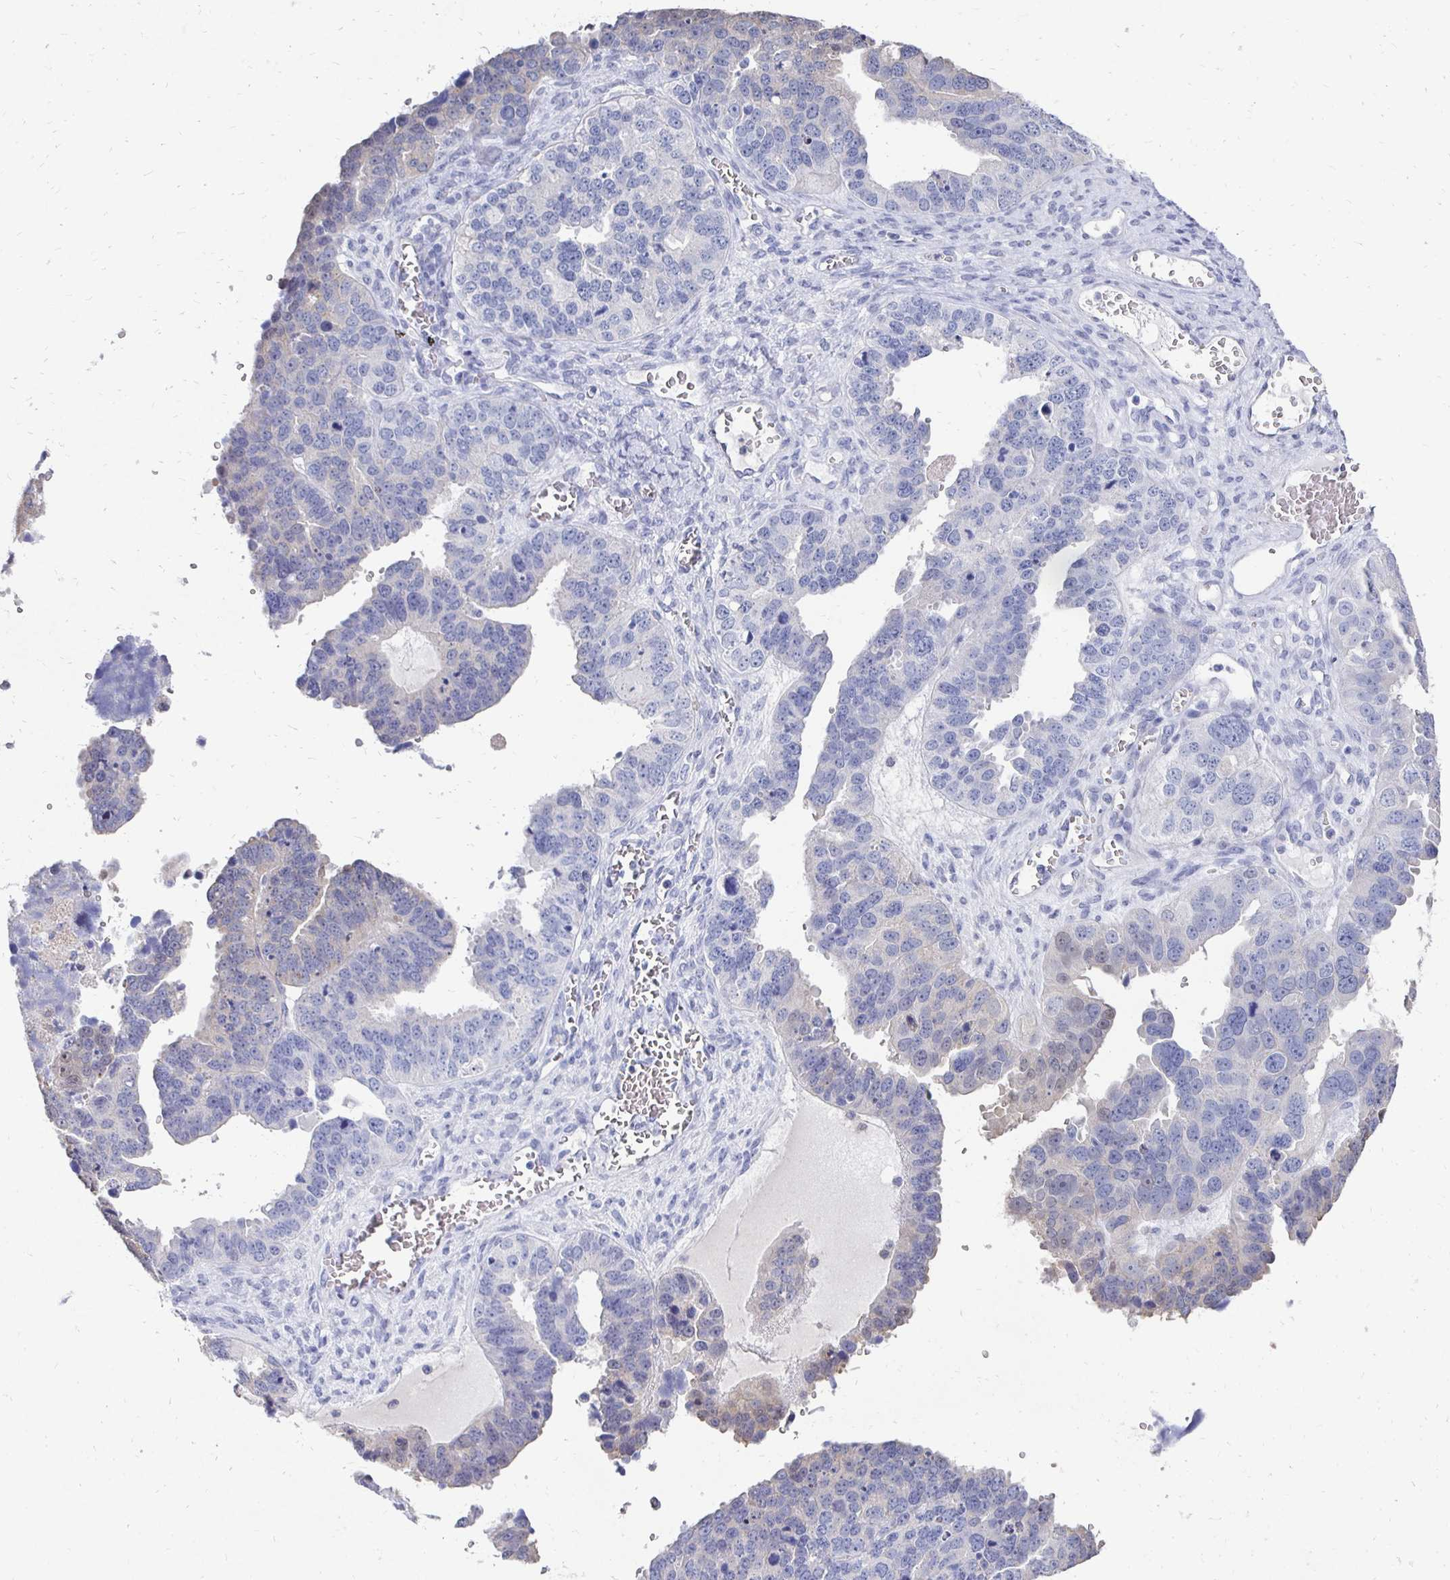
{"staining": {"intensity": "negative", "quantity": "none", "location": "none"}, "tissue": "ovarian cancer", "cell_type": "Tumor cells", "image_type": "cancer", "snomed": [{"axis": "morphology", "description": "Cystadenocarcinoma, serous, NOS"}, {"axis": "topography", "description": "Ovary"}], "caption": "The immunohistochemistry micrograph has no significant positivity in tumor cells of ovarian serous cystadenocarcinoma tissue.", "gene": "SYCP3", "patient": {"sex": "female", "age": 76}}